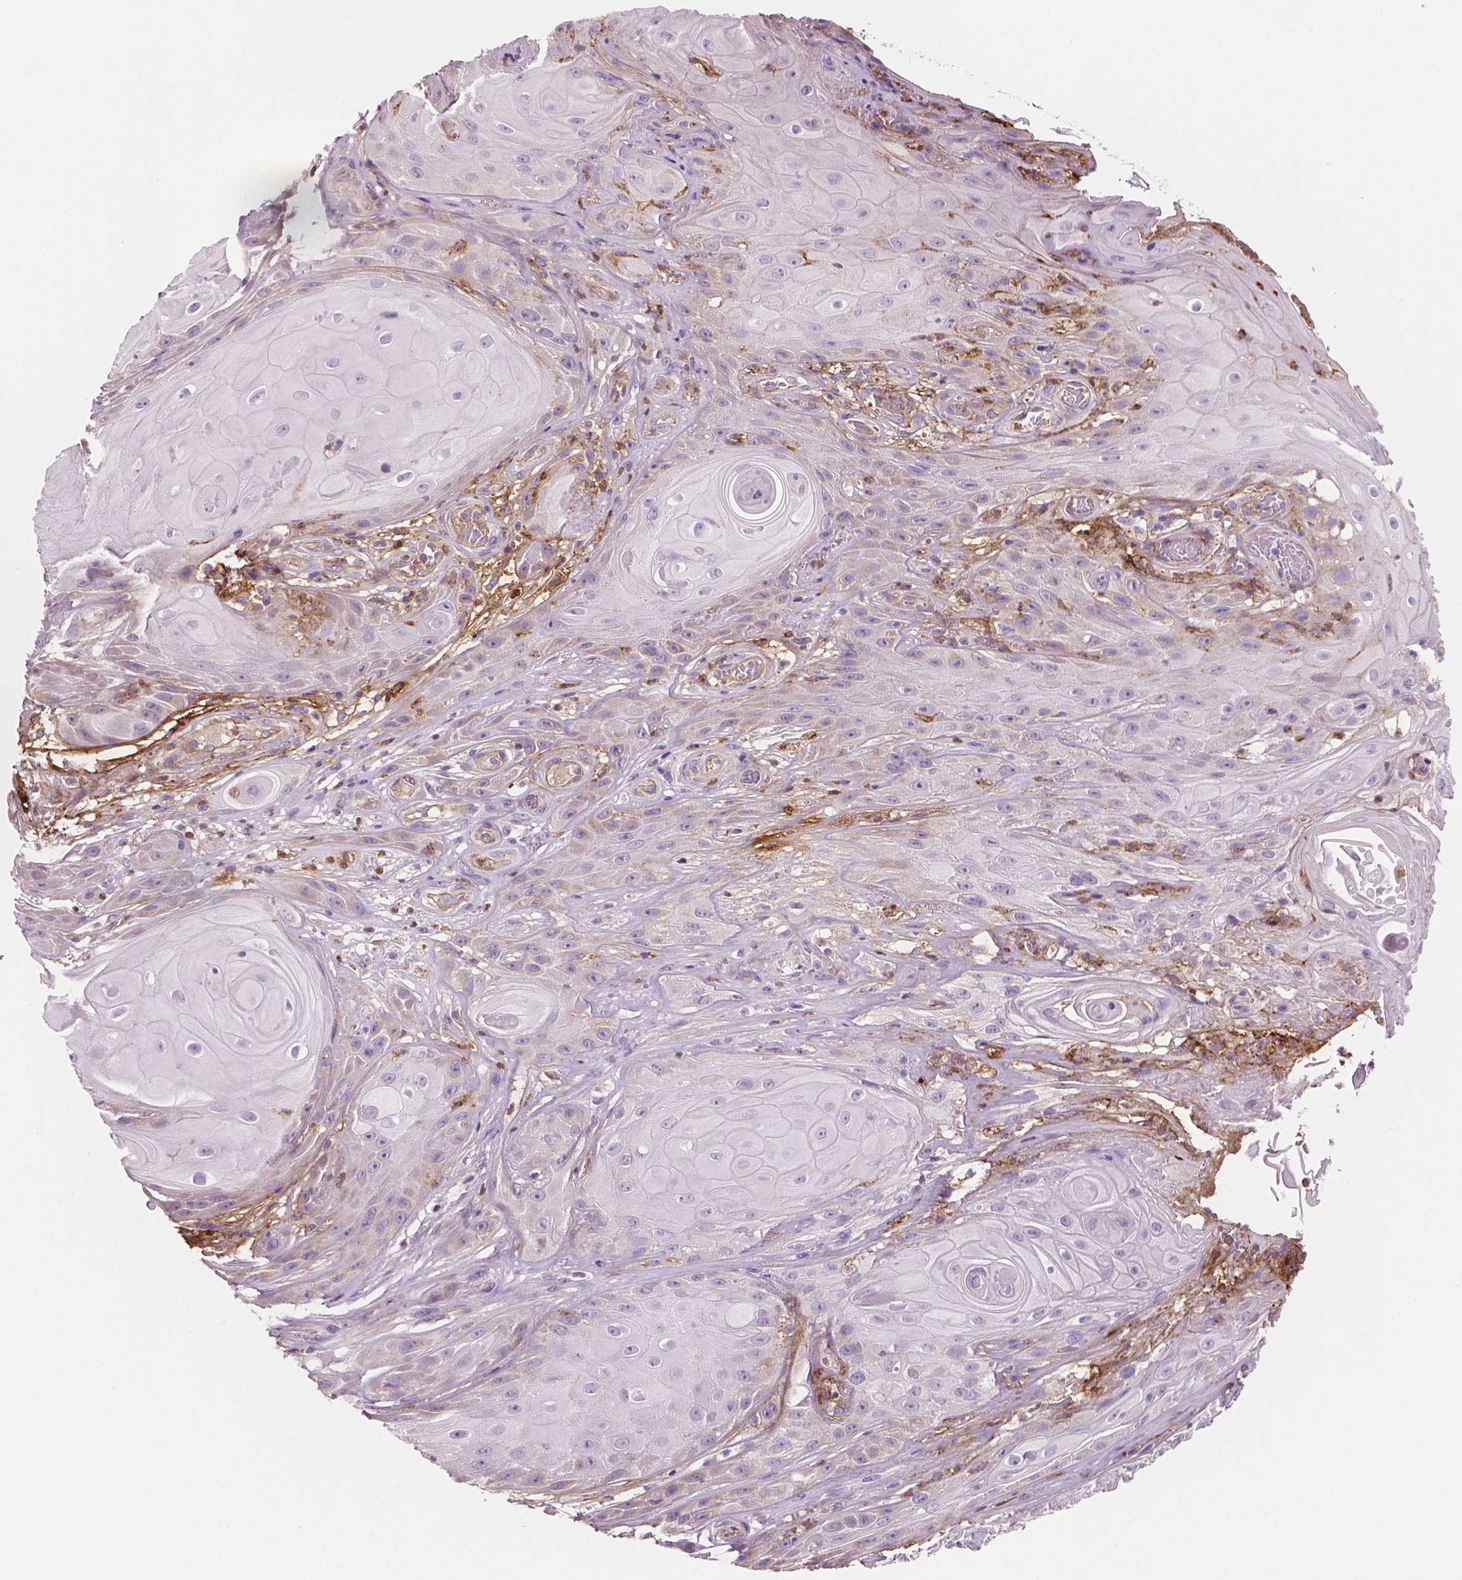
{"staining": {"intensity": "negative", "quantity": "none", "location": "none"}, "tissue": "skin cancer", "cell_type": "Tumor cells", "image_type": "cancer", "snomed": [{"axis": "morphology", "description": "Squamous cell carcinoma, NOS"}, {"axis": "topography", "description": "Skin"}], "caption": "Tumor cells show no significant protein staining in skin squamous cell carcinoma. (Stains: DAB IHC with hematoxylin counter stain, Microscopy: brightfield microscopy at high magnification).", "gene": "PTX3", "patient": {"sex": "male", "age": 62}}